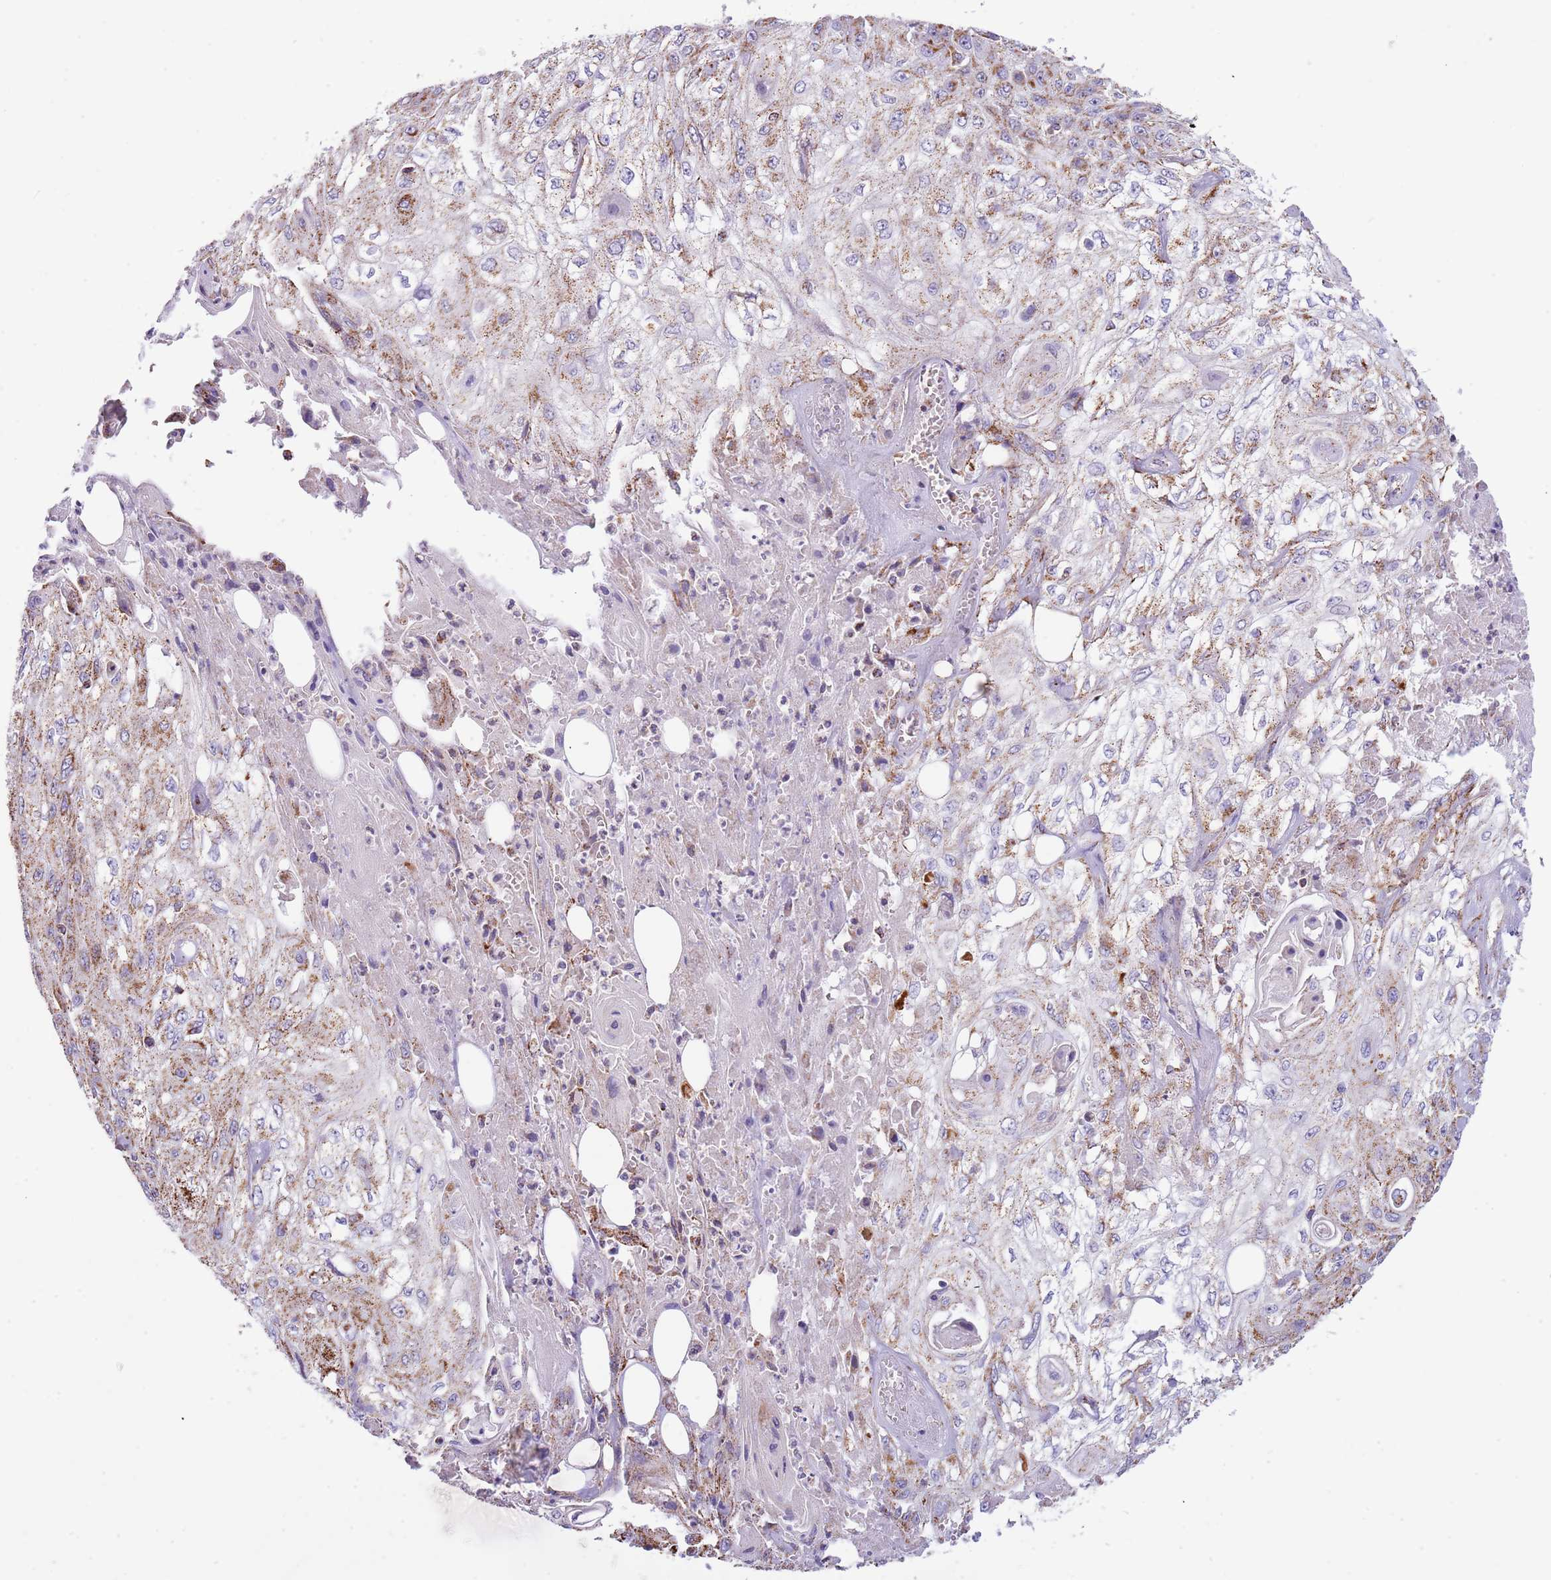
{"staining": {"intensity": "moderate", "quantity": "25%-75%", "location": "cytoplasmic/membranous"}, "tissue": "skin cancer", "cell_type": "Tumor cells", "image_type": "cancer", "snomed": [{"axis": "morphology", "description": "Squamous cell carcinoma, NOS"}, {"axis": "morphology", "description": "Squamous cell carcinoma, metastatic, NOS"}, {"axis": "topography", "description": "Skin"}, {"axis": "topography", "description": "Lymph node"}], "caption": "Human metastatic squamous cell carcinoma (skin) stained for a protein (brown) displays moderate cytoplasmic/membranous positive staining in approximately 25%-75% of tumor cells.", "gene": "LHX6", "patient": {"sex": "male", "age": 75}}